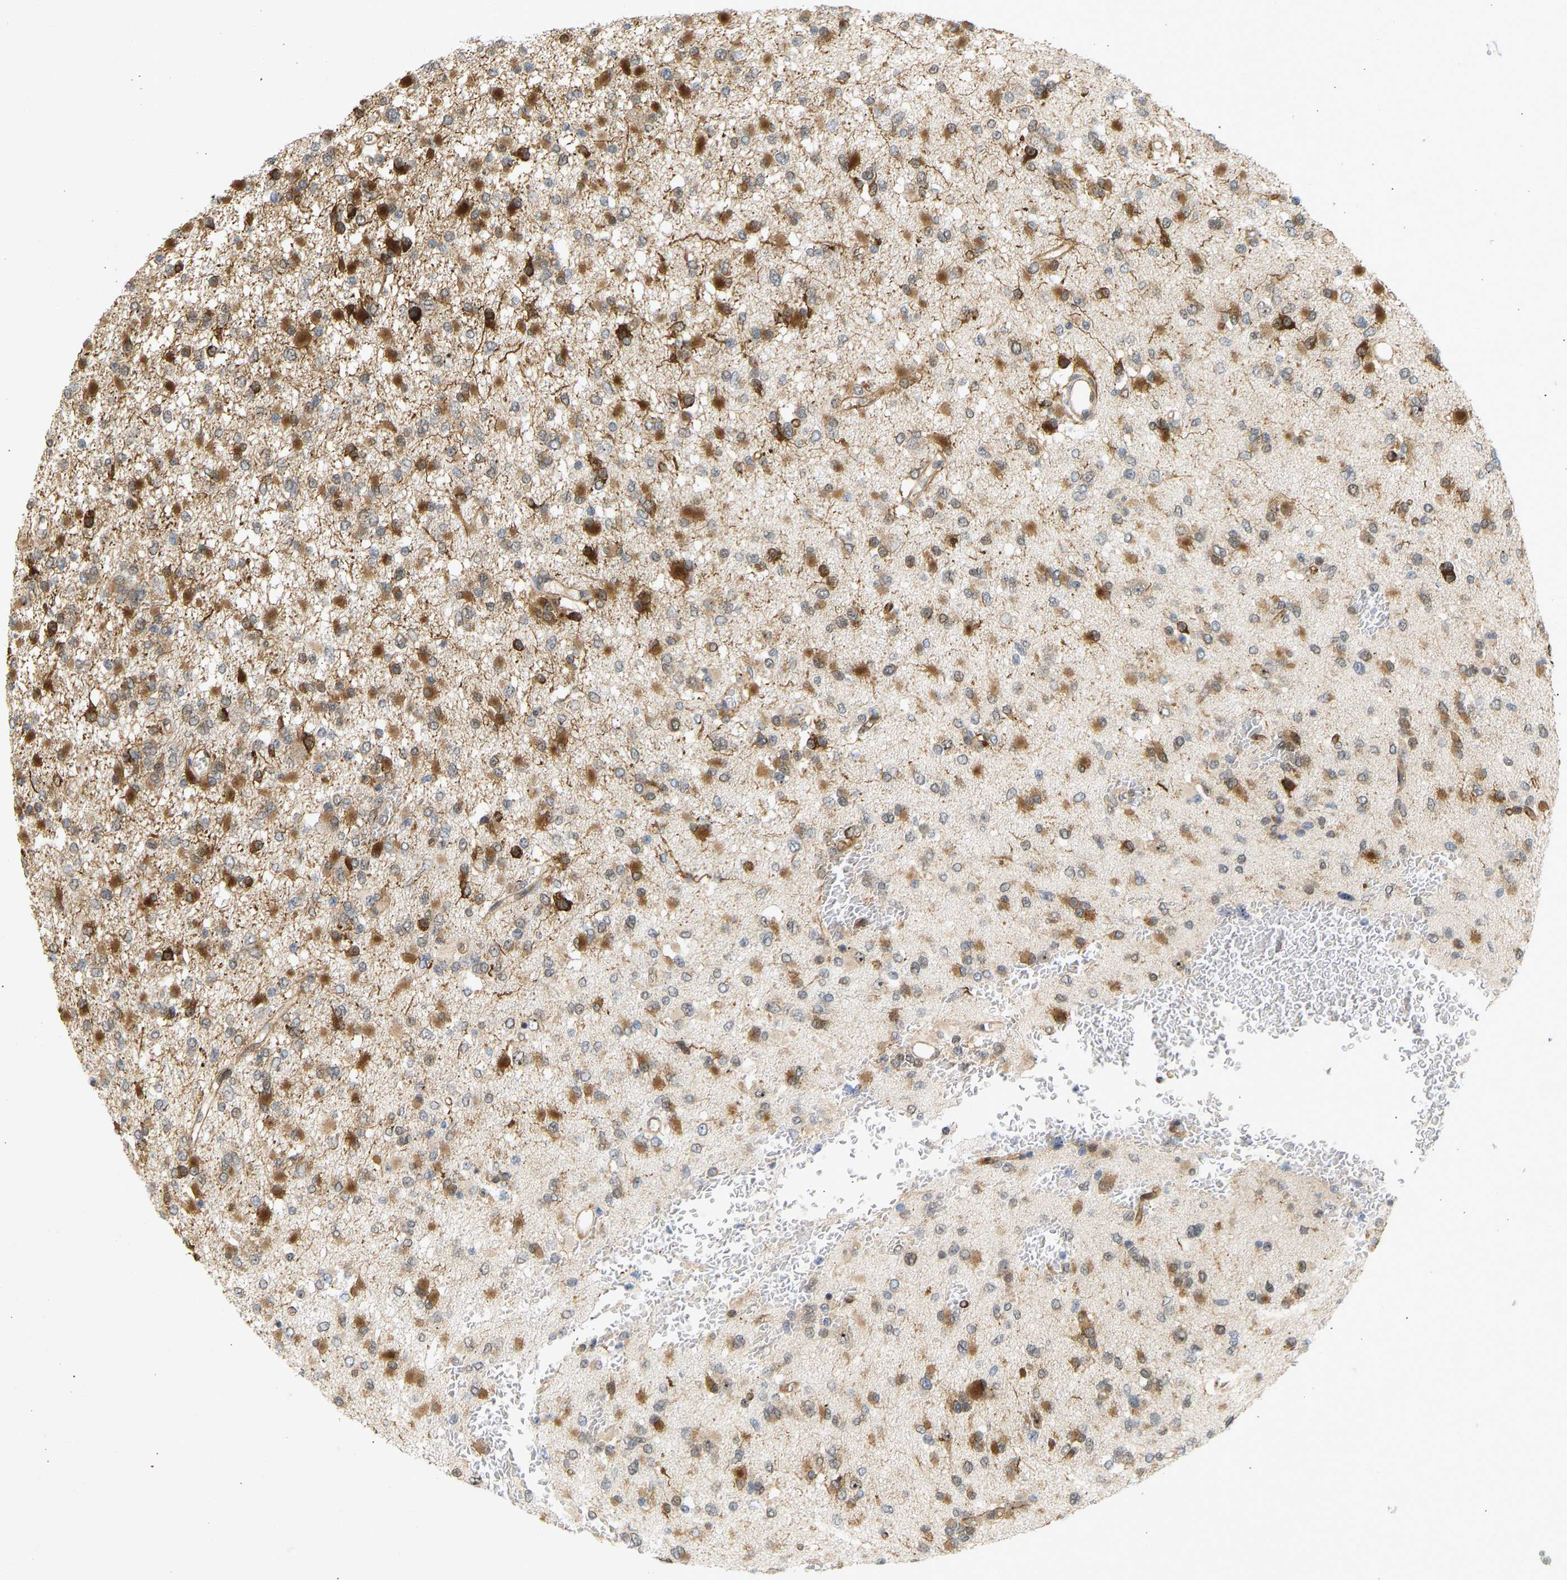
{"staining": {"intensity": "moderate", "quantity": ">75%", "location": "cytoplasmic/membranous,nuclear"}, "tissue": "glioma", "cell_type": "Tumor cells", "image_type": "cancer", "snomed": [{"axis": "morphology", "description": "Glioma, malignant, Low grade"}, {"axis": "topography", "description": "Brain"}], "caption": "Tumor cells exhibit medium levels of moderate cytoplasmic/membranous and nuclear staining in approximately >75% of cells in malignant glioma (low-grade). (DAB IHC with brightfield microscopy, high magnification).", "gene": "BAG1", "patient": {"sex": "female", "age": 22}}